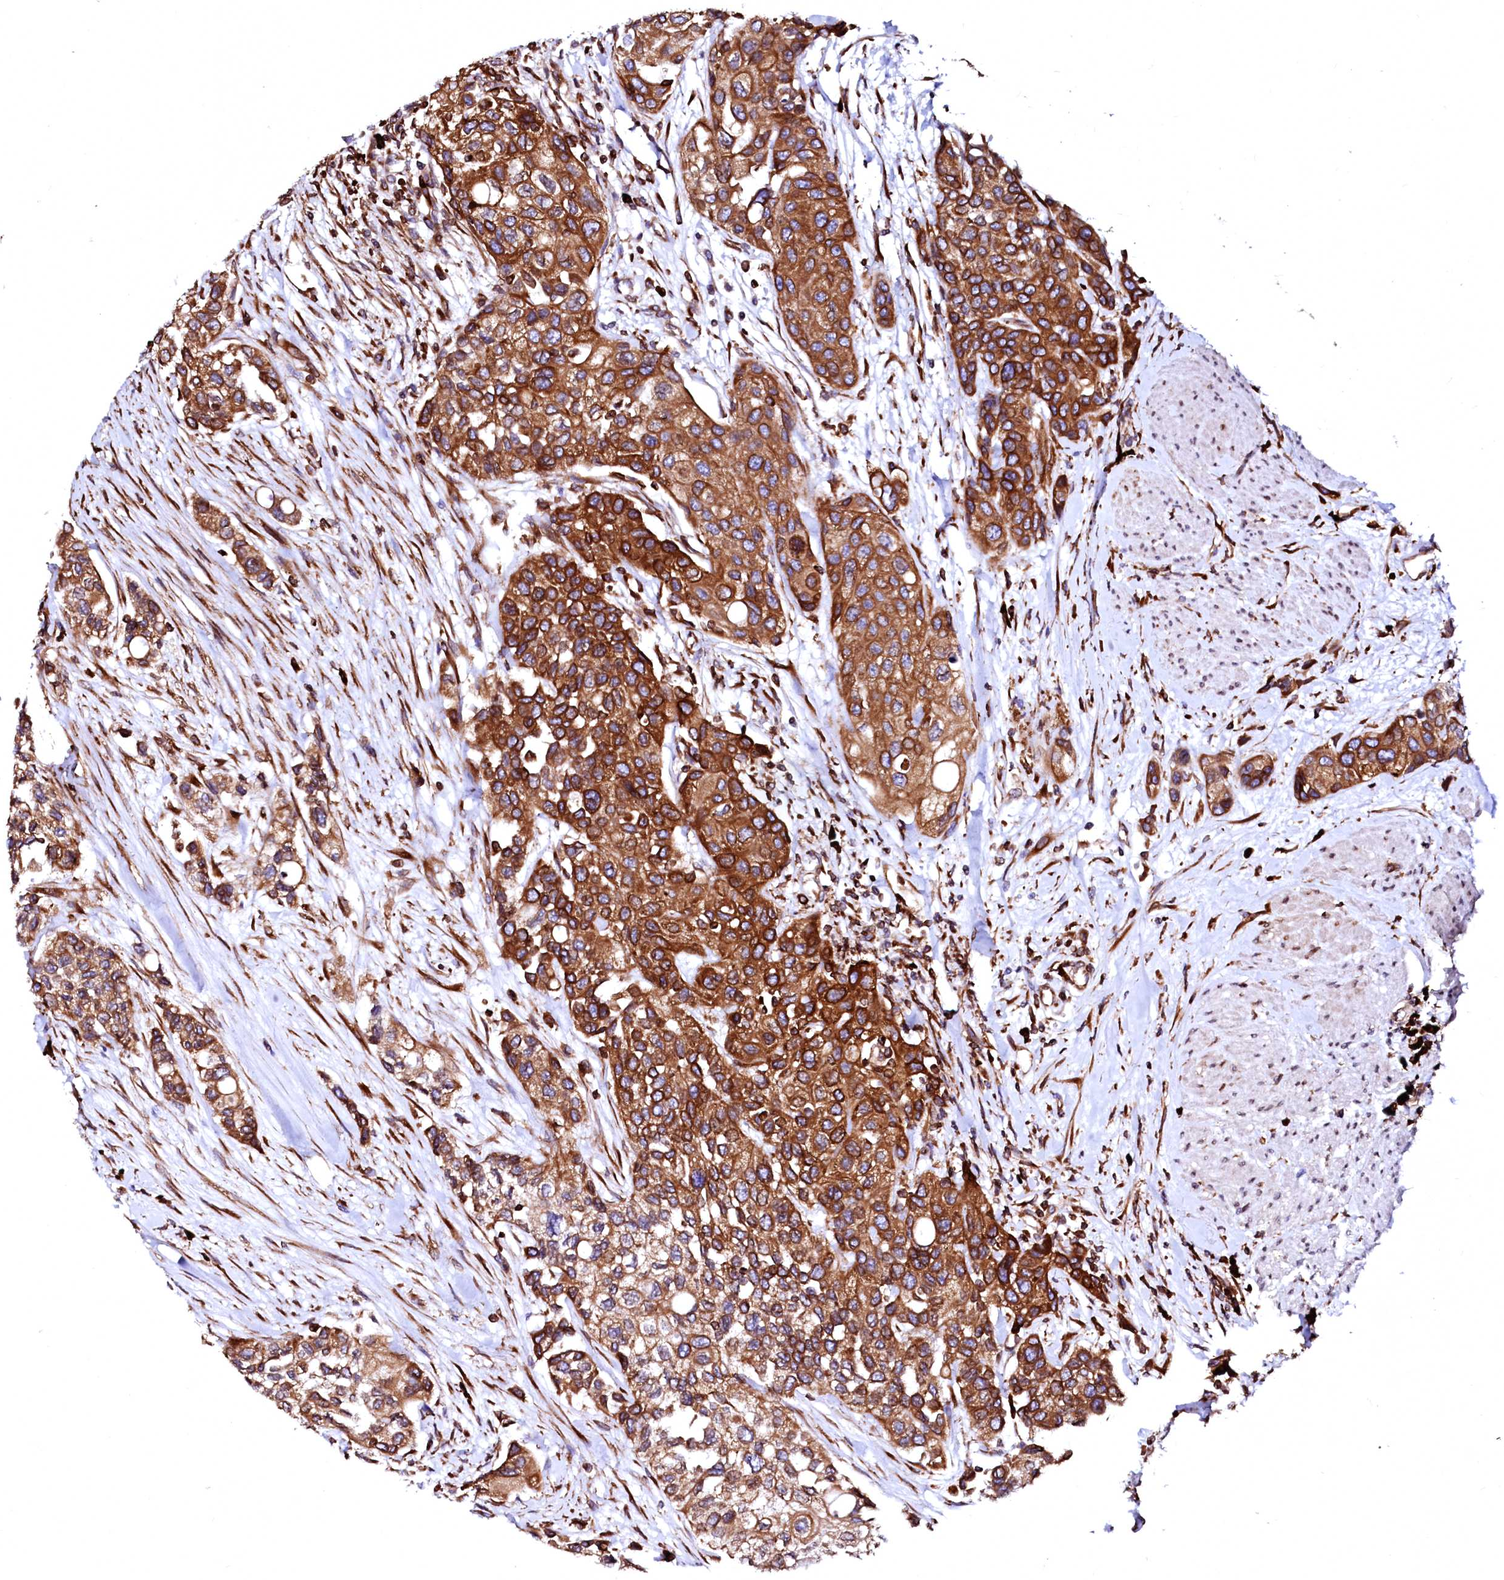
{"staining": {"intensity": "strong", "quantity": ">75%", "location": "cytoplasmic/membranous"}, "tissue": "urothelial cancer", "cell_type": "Tumor cells", "image_type": "cancer", "snomed": [{"axis": "morphology", "description": "Normal tissue, NOS"}, {"axis": "morphology", "description": "Urothelial carcinoma, High grade"}, {"axis": "topography", "description": "Vascular tissue"}, {"axis": "topography", "description": "Urinary bladder"}], "caption": "DAB (3,3'-diaminobenzidine) immunohistochemical staining of human urothelial carcinoma (high-grade) exhibits strong cytoplasmic/membranous protein expression in about >75% of tumor cells. Nuclei are stained in blue.", "gene": "DERL1", "patient": {"sex": "female", "age": 56}}